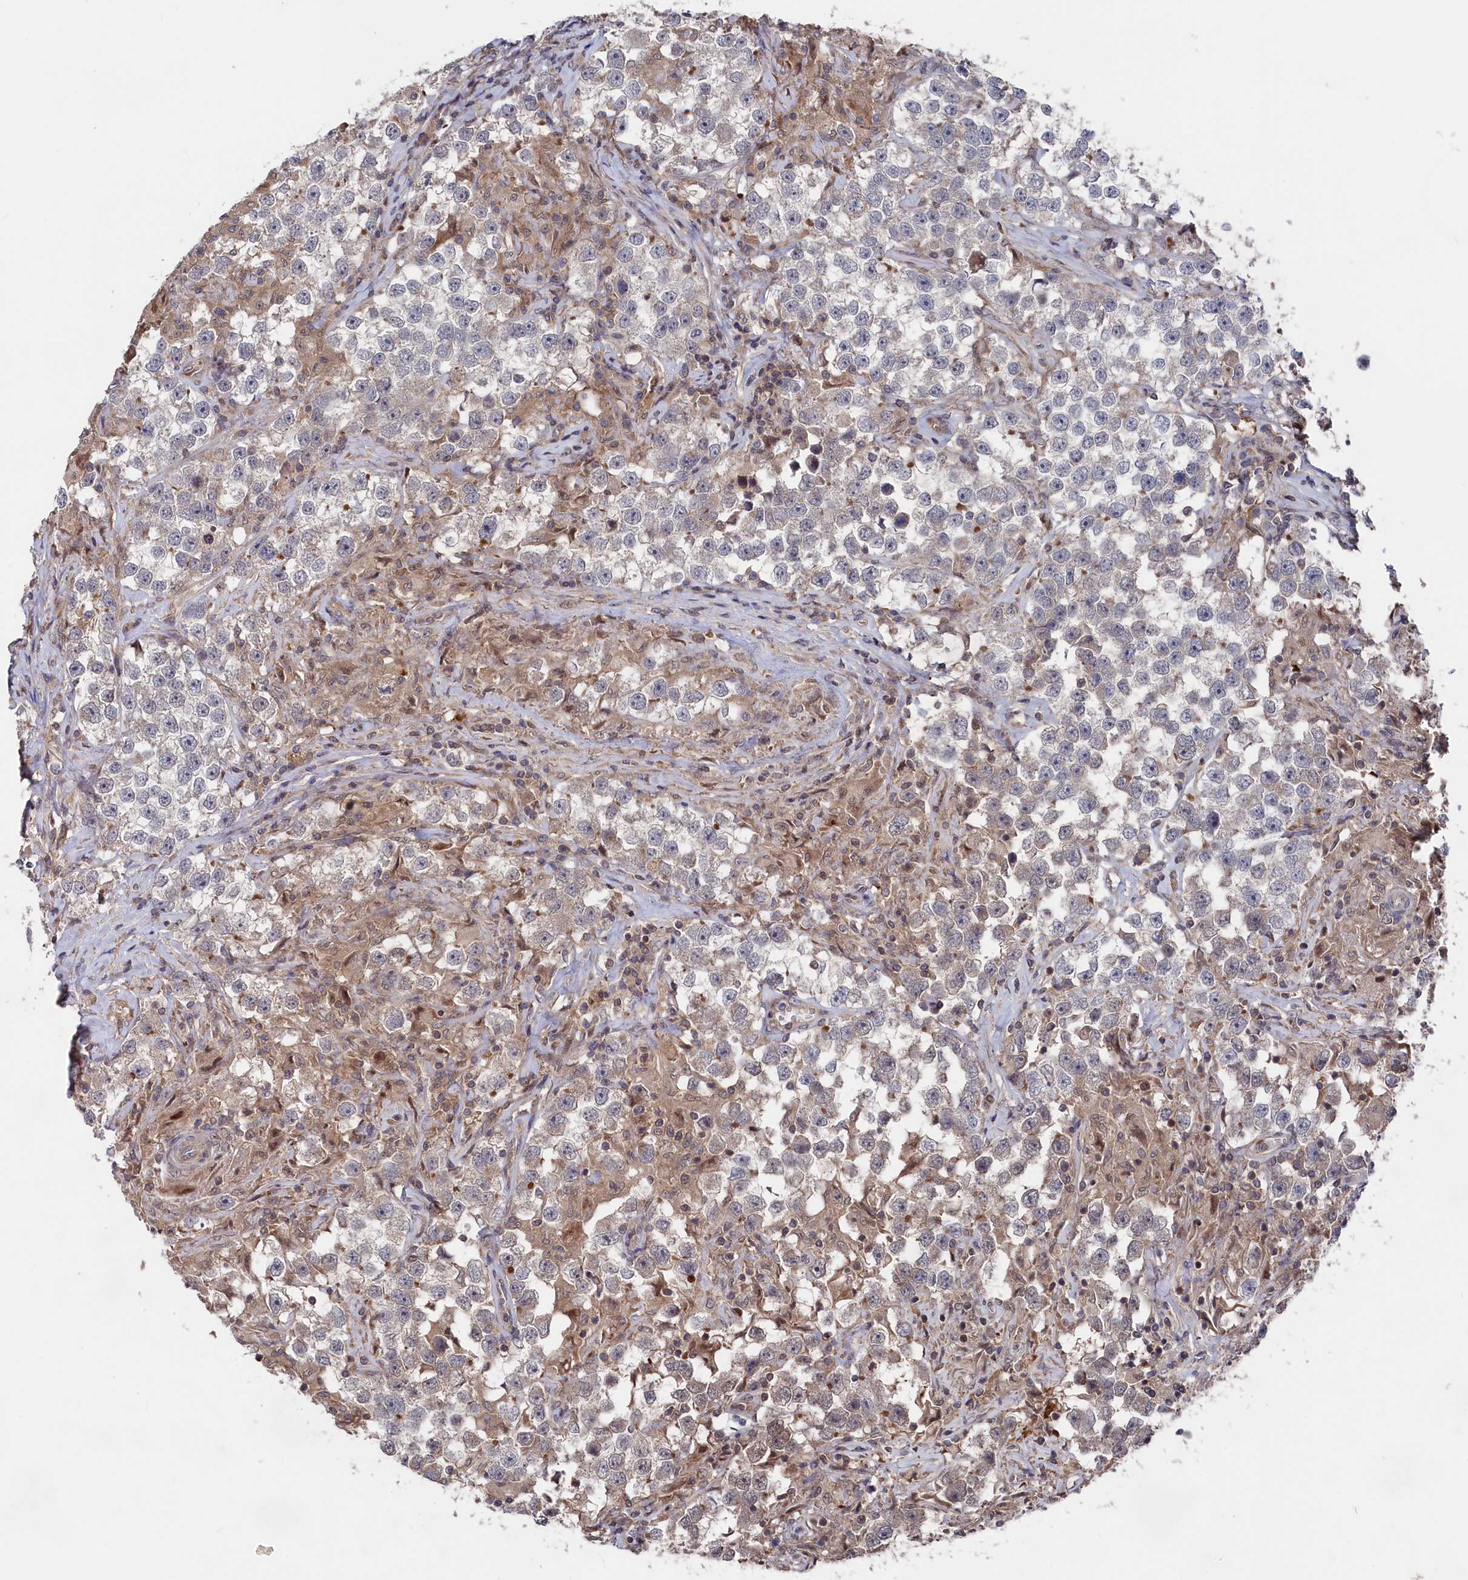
{"staining": {"intensity": "negative", "quantity": "none", "location": "none"}, "tissue": "testis cancer", "cell_type": "Tumor cells", "image_type": "cancer", "snomed": [{"axis": "morphology", "description": "Seminoma, NOS"}, {"axis": "topography", "description": "Testis"}], "caption": "Immunohistochemistry of testis cancer (seminoma) displays no expression in tumor cells.", "gene": "TMC5", "patient": {"sex": "male", "age": 46}}